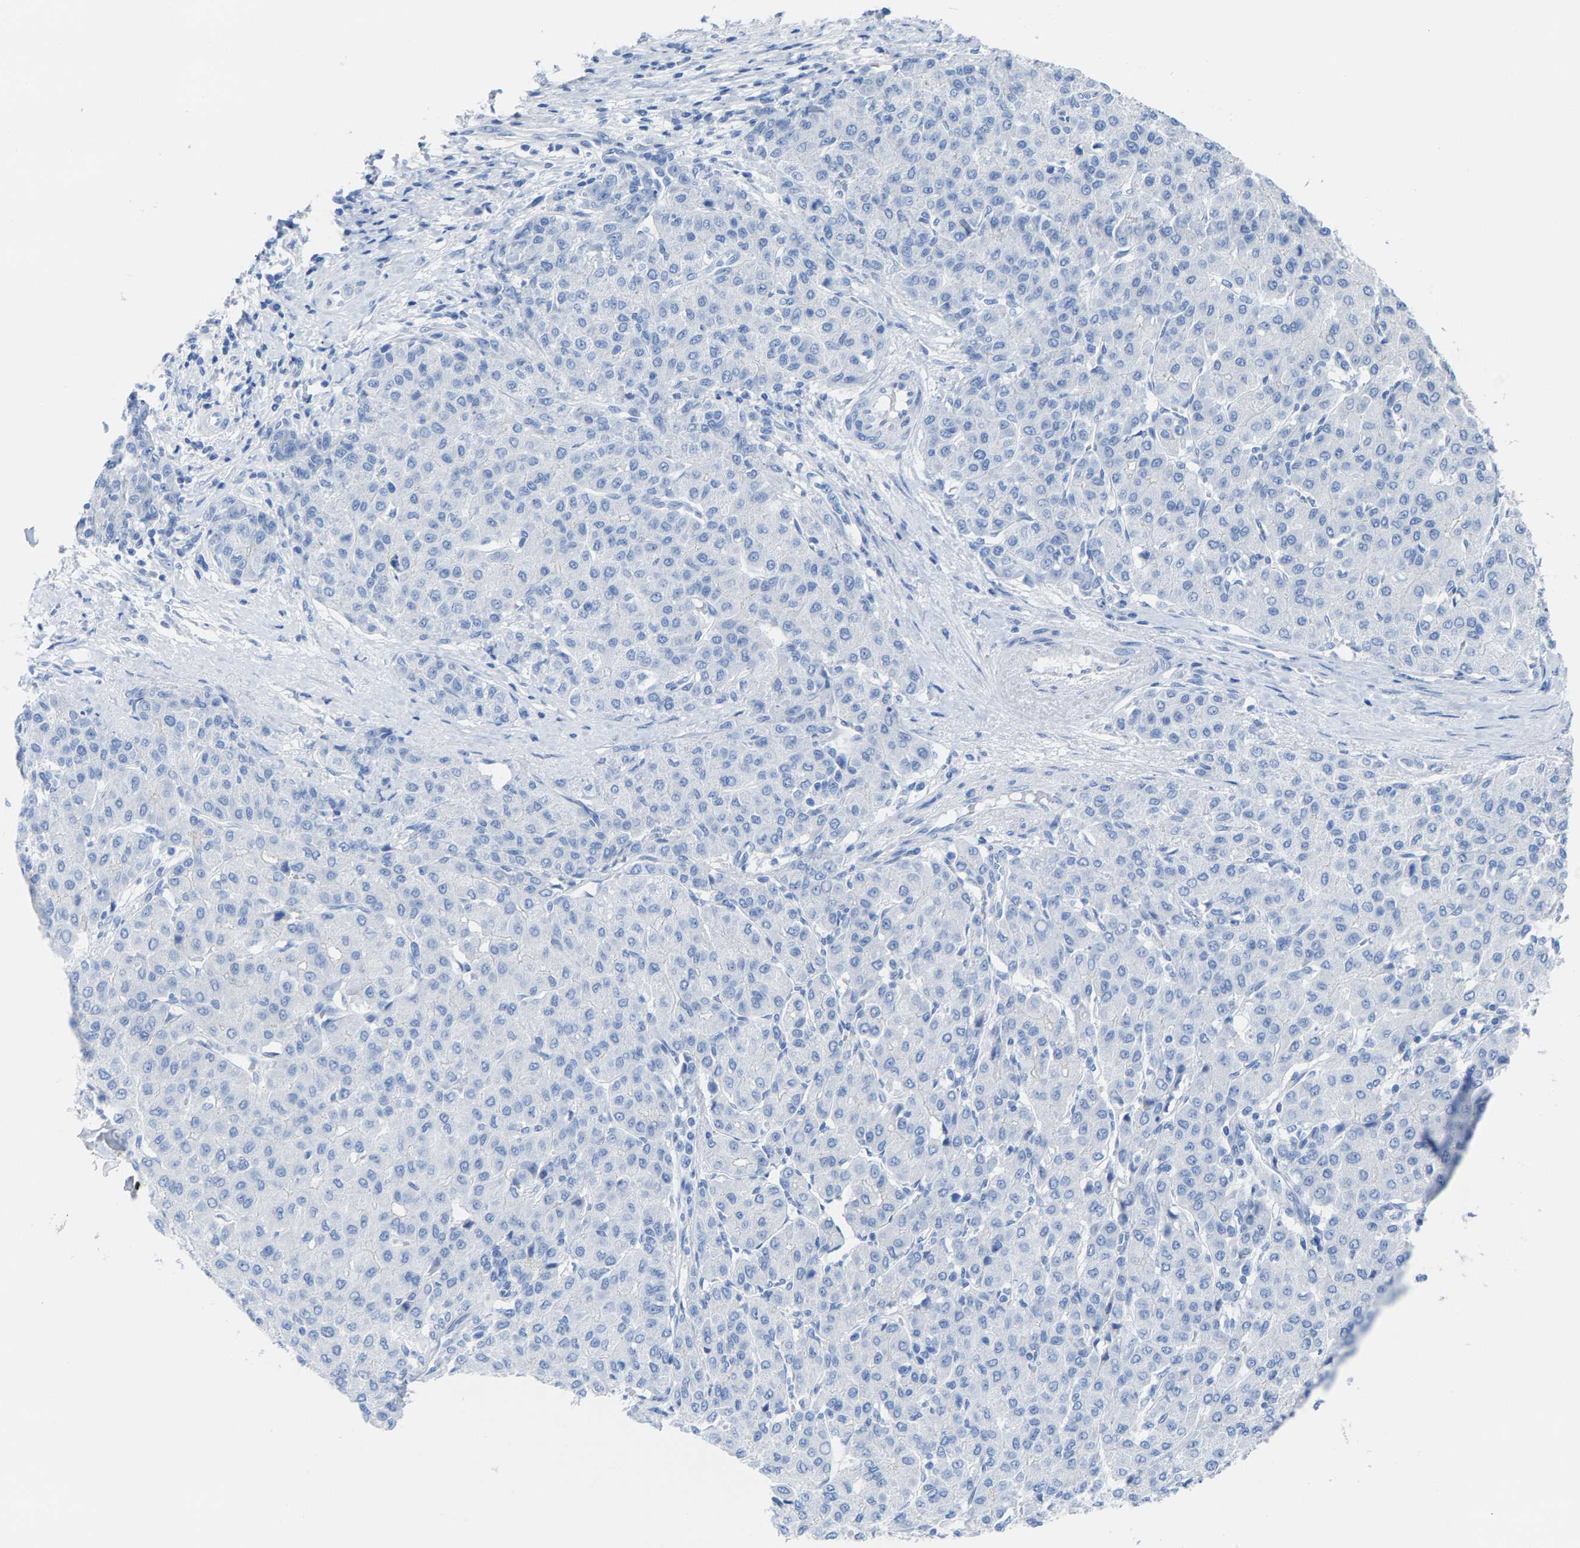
{"staining": {"intensity": "negative", "quantity": "none", "location": "none"}, "tissue": "liver cancer", "cell_type": "Tumor cells", "image_type": "cancer", "snomed": [{"axis": "morphology", "description": "Carcinoma, Hepatocellular, NOS"}, {"axis": "topography", "description": "Liver"}], "caption": "Immunohistochemistry (IHC) of human hepatocellular carcinoma (liver) exhibits no expression in tumor cells. The staining was performed using DAB to visualize the protein expression in brown, while the nuclei were stained in blue with hematoxylin (Magnification: 20x).", "gene": "CPA1", "patient": {"sex": "male", "age": 65}}